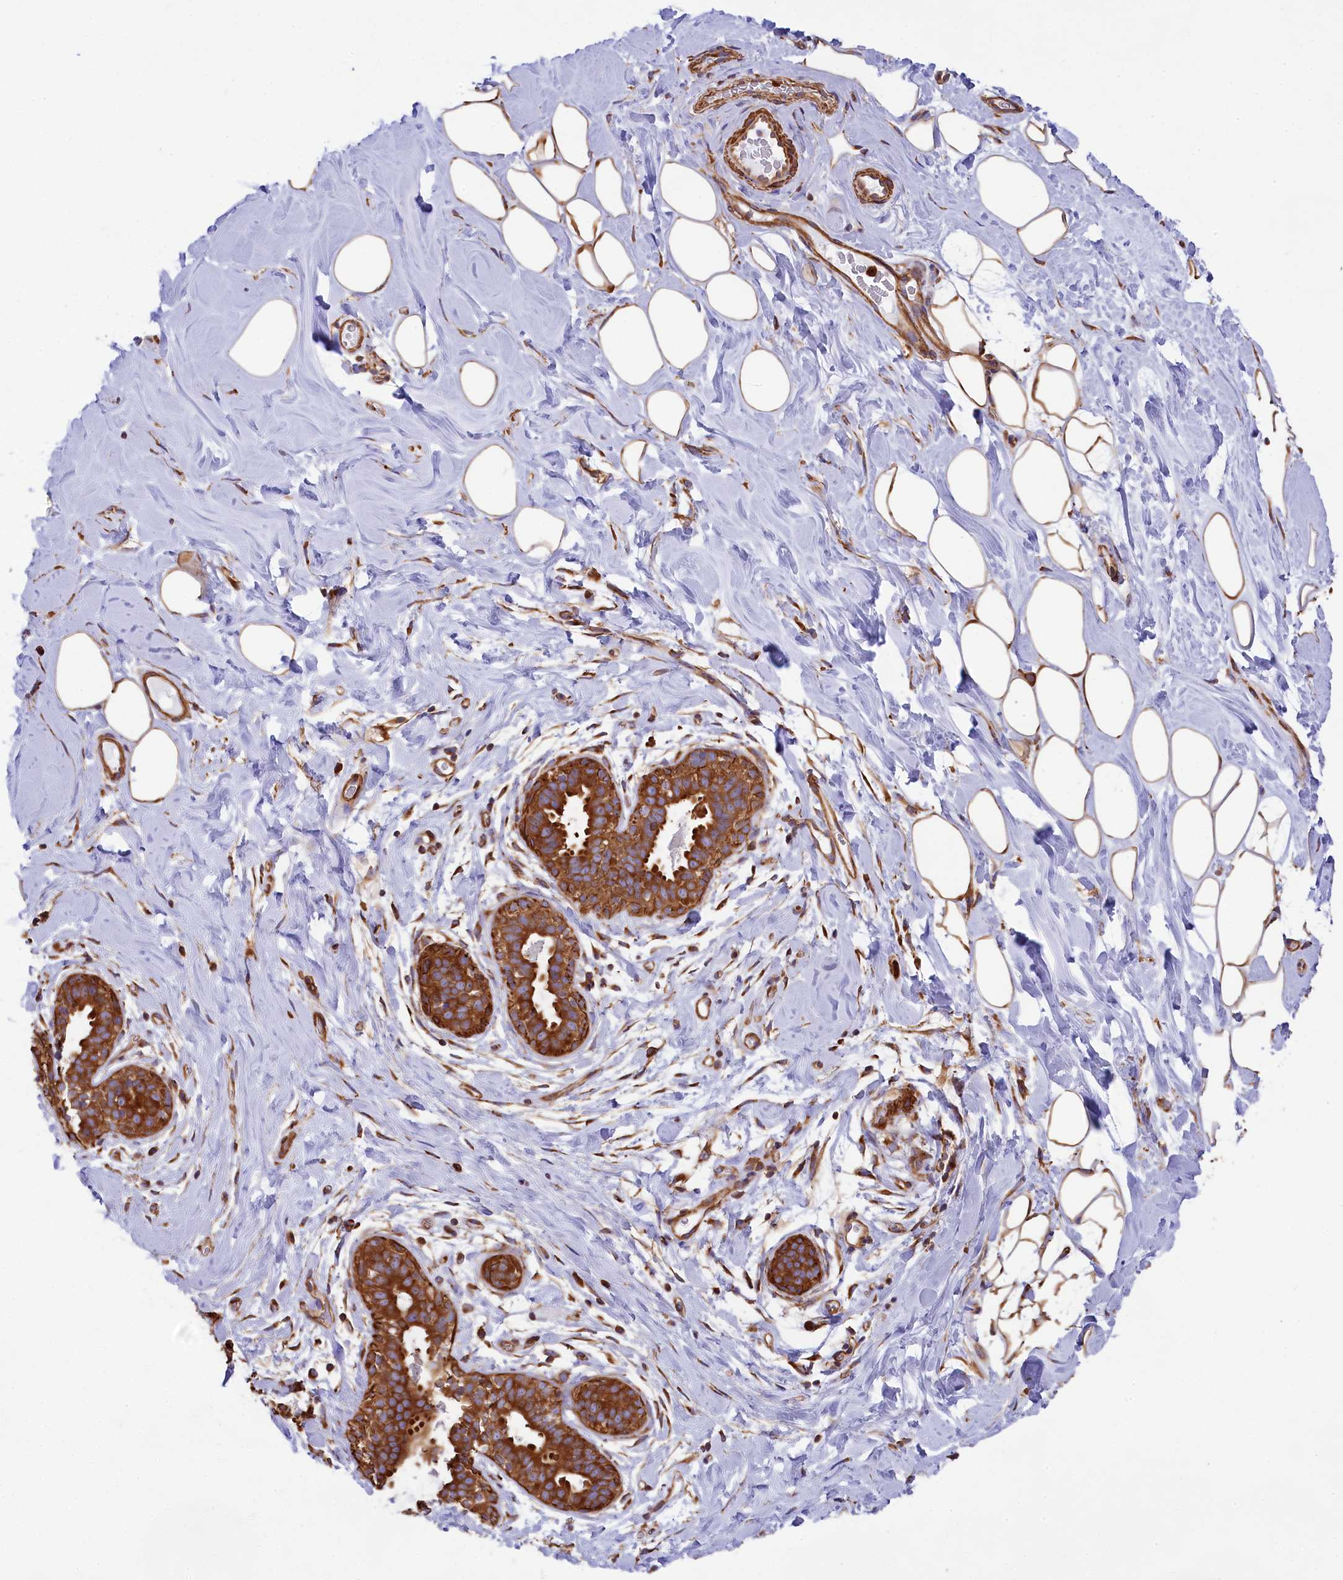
{"staining": {"intensity": "moderate", "quantity": "25%-75%", "location": "cytoplasmic/membranous"}, "tissue": "adipose tissue", "cell_type": "Adipocytes", "image_type": "normal", "snomed": [{"axis": "morphology", "description": "Normal tissue, NOS"}, {"axis": "topography", "description": "Breast"}], "caption": "Immunohistochemistry (IHC) (DAB (3,3'-diaminobenzidine)) staining of normal human adipose tissue exhibits moderate cytoplasmic/membranous protein staining in about 25%-75% of adipocytes.", "gene": "GYS1", "patient": {"sex": "female", "age": 26}}